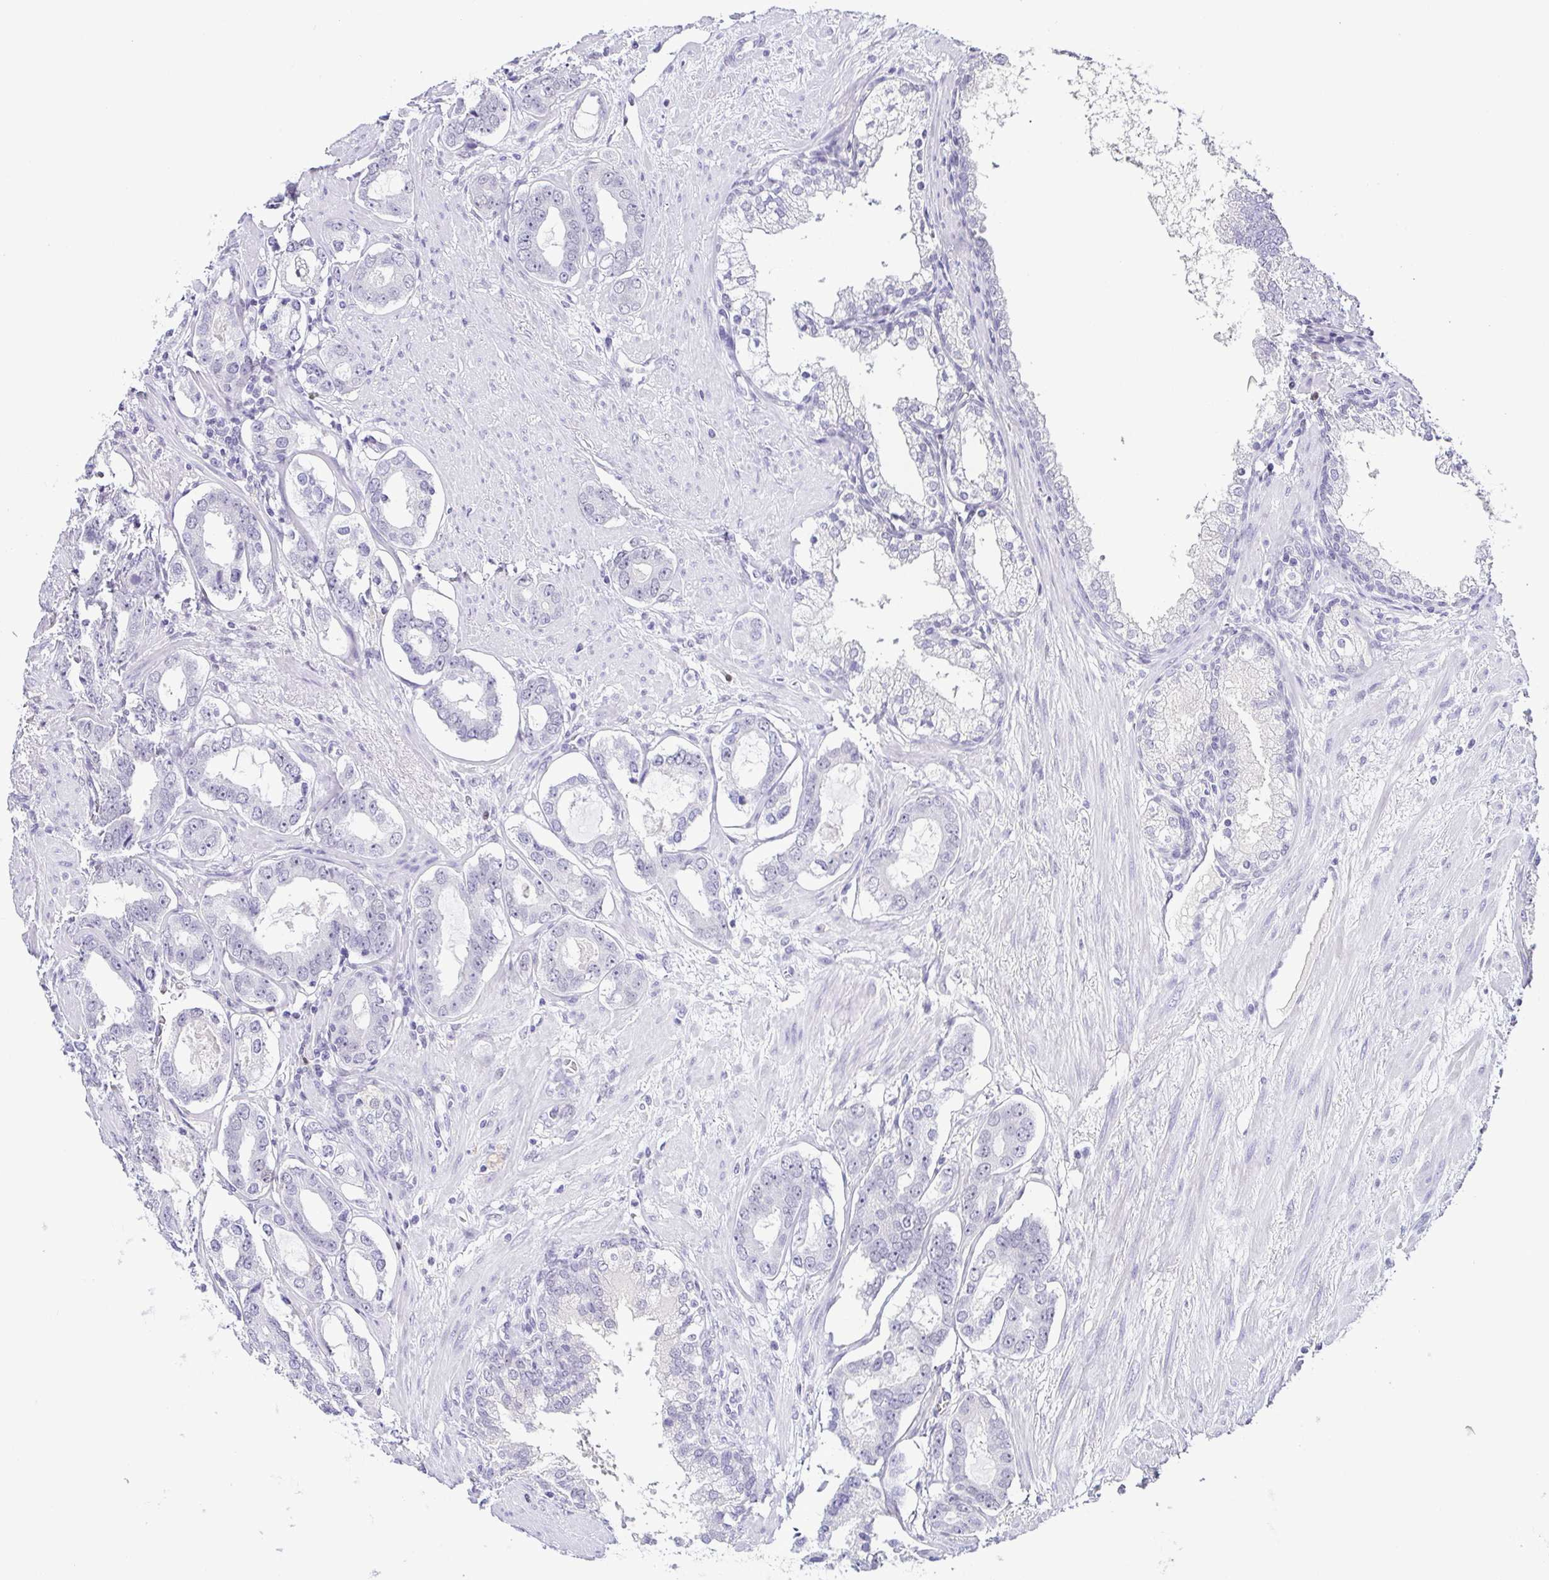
{"staining": {"intensity": "negative", "quantity": "none", "location": "none"}, "tissue": "prostate cancer", "cell_type": "Tumor cells", "image_type": "cancer", "snomed": [{"axis": "morphology", "description": "Adenocarcinoma, High grade"}, {"axis": "topography", "description": "Prostate"}], "caption": "Tumor cells show no significant protein positivity in prostate cancer.", "gene": "TCF3", "patient": {"sex": "male", "age": 75}}